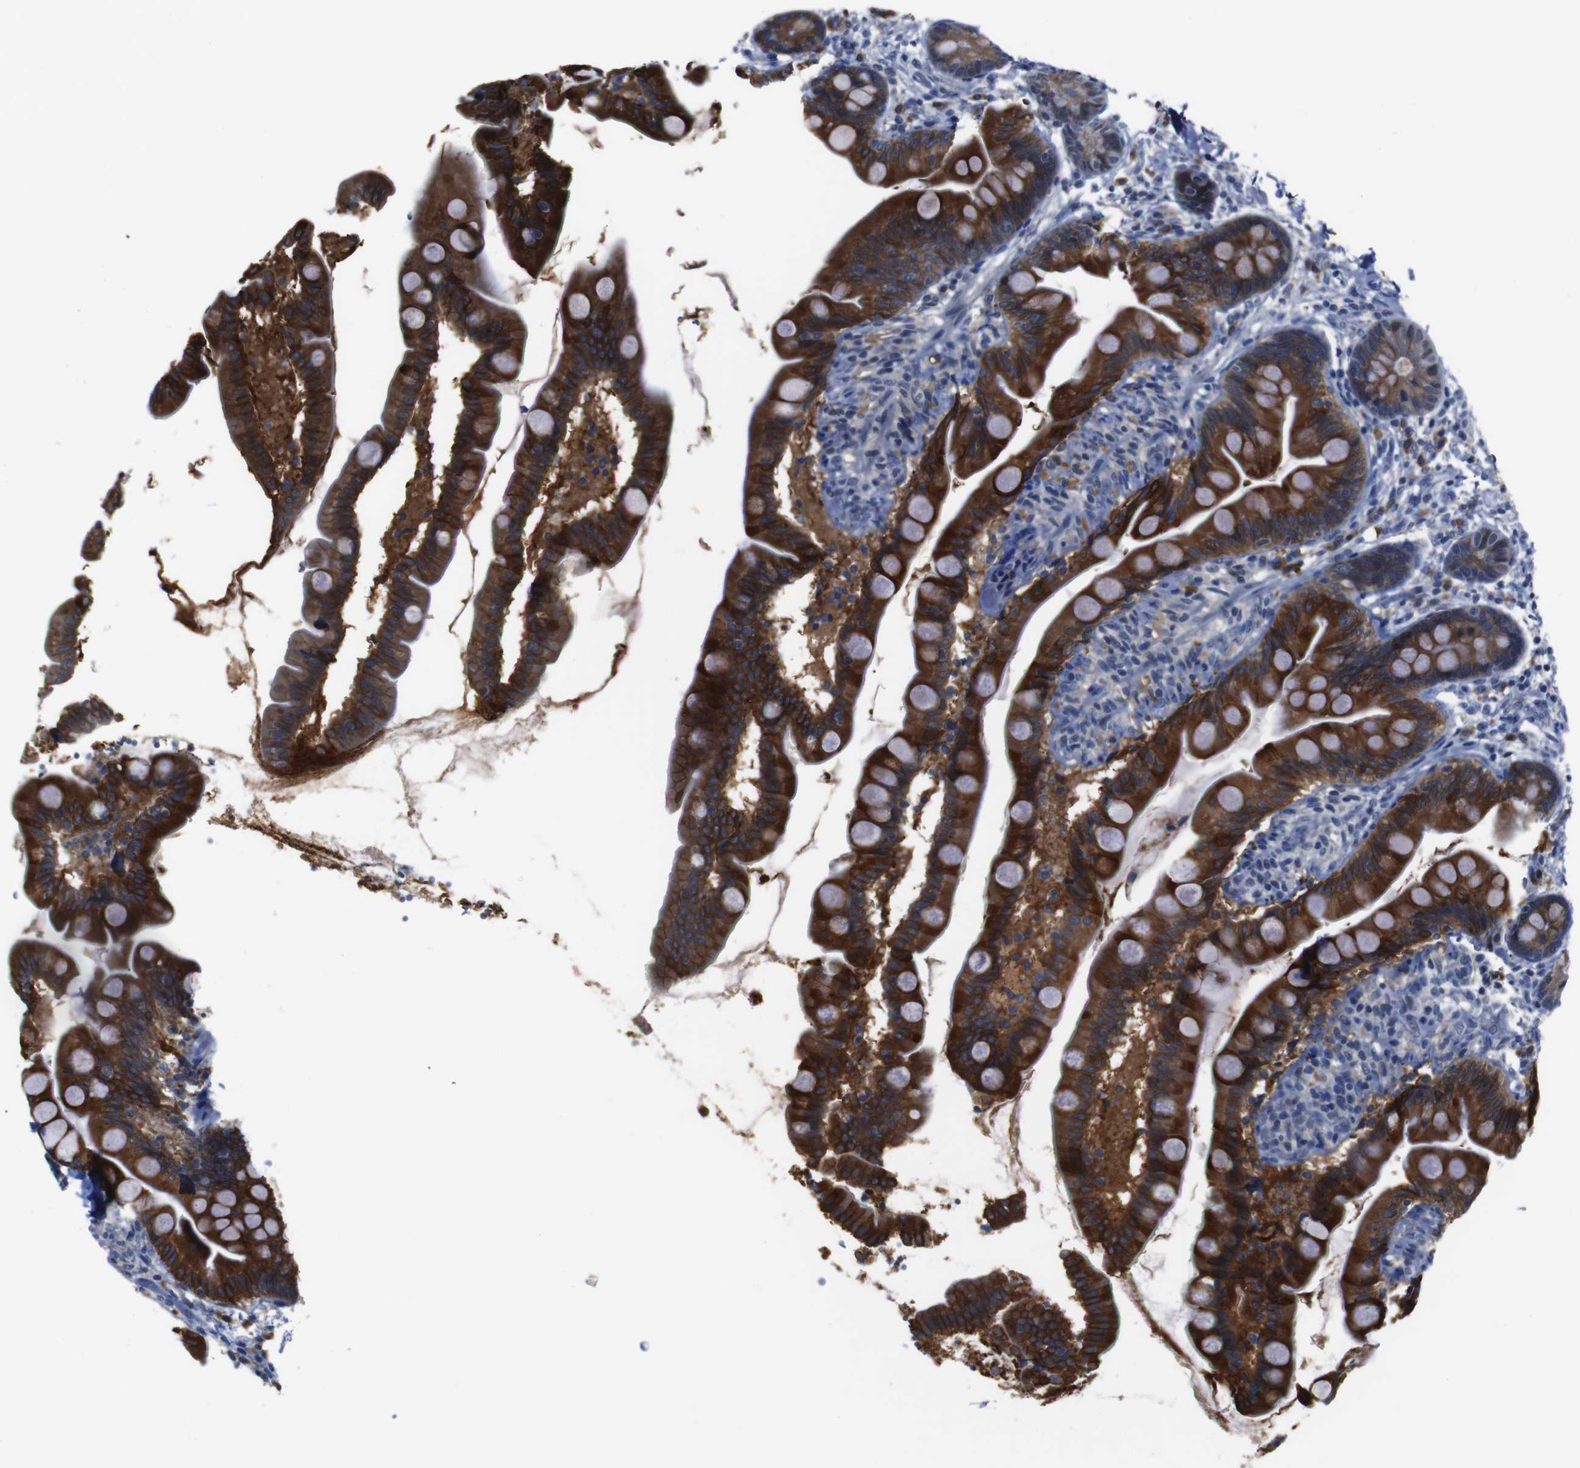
{"staining": {"intensity": "strong", "quantity": ">75%", "location": "cytoplasmic/membranous"}, "tissue": "small intestine", "cell_type": "Glandular cells", "image_type": "normal", "snomed": [{"axis": "morphology", "description": "Normal tissue, NOS"}, {"axis": "topography", "description": "Small intestine"}], "caption": "Immunohistochemistry histopathology image of benign small intestine: human small intestine stained using immunohistochemistry exhibits high levels of strong protein expression localized specifically in the cytoplasmic/membranous of glandular cells, appearing as a cytoplasmic/membranous brown color.", "gene": "SEMA4B", "patient": {"sex": "female", "age": 56}}